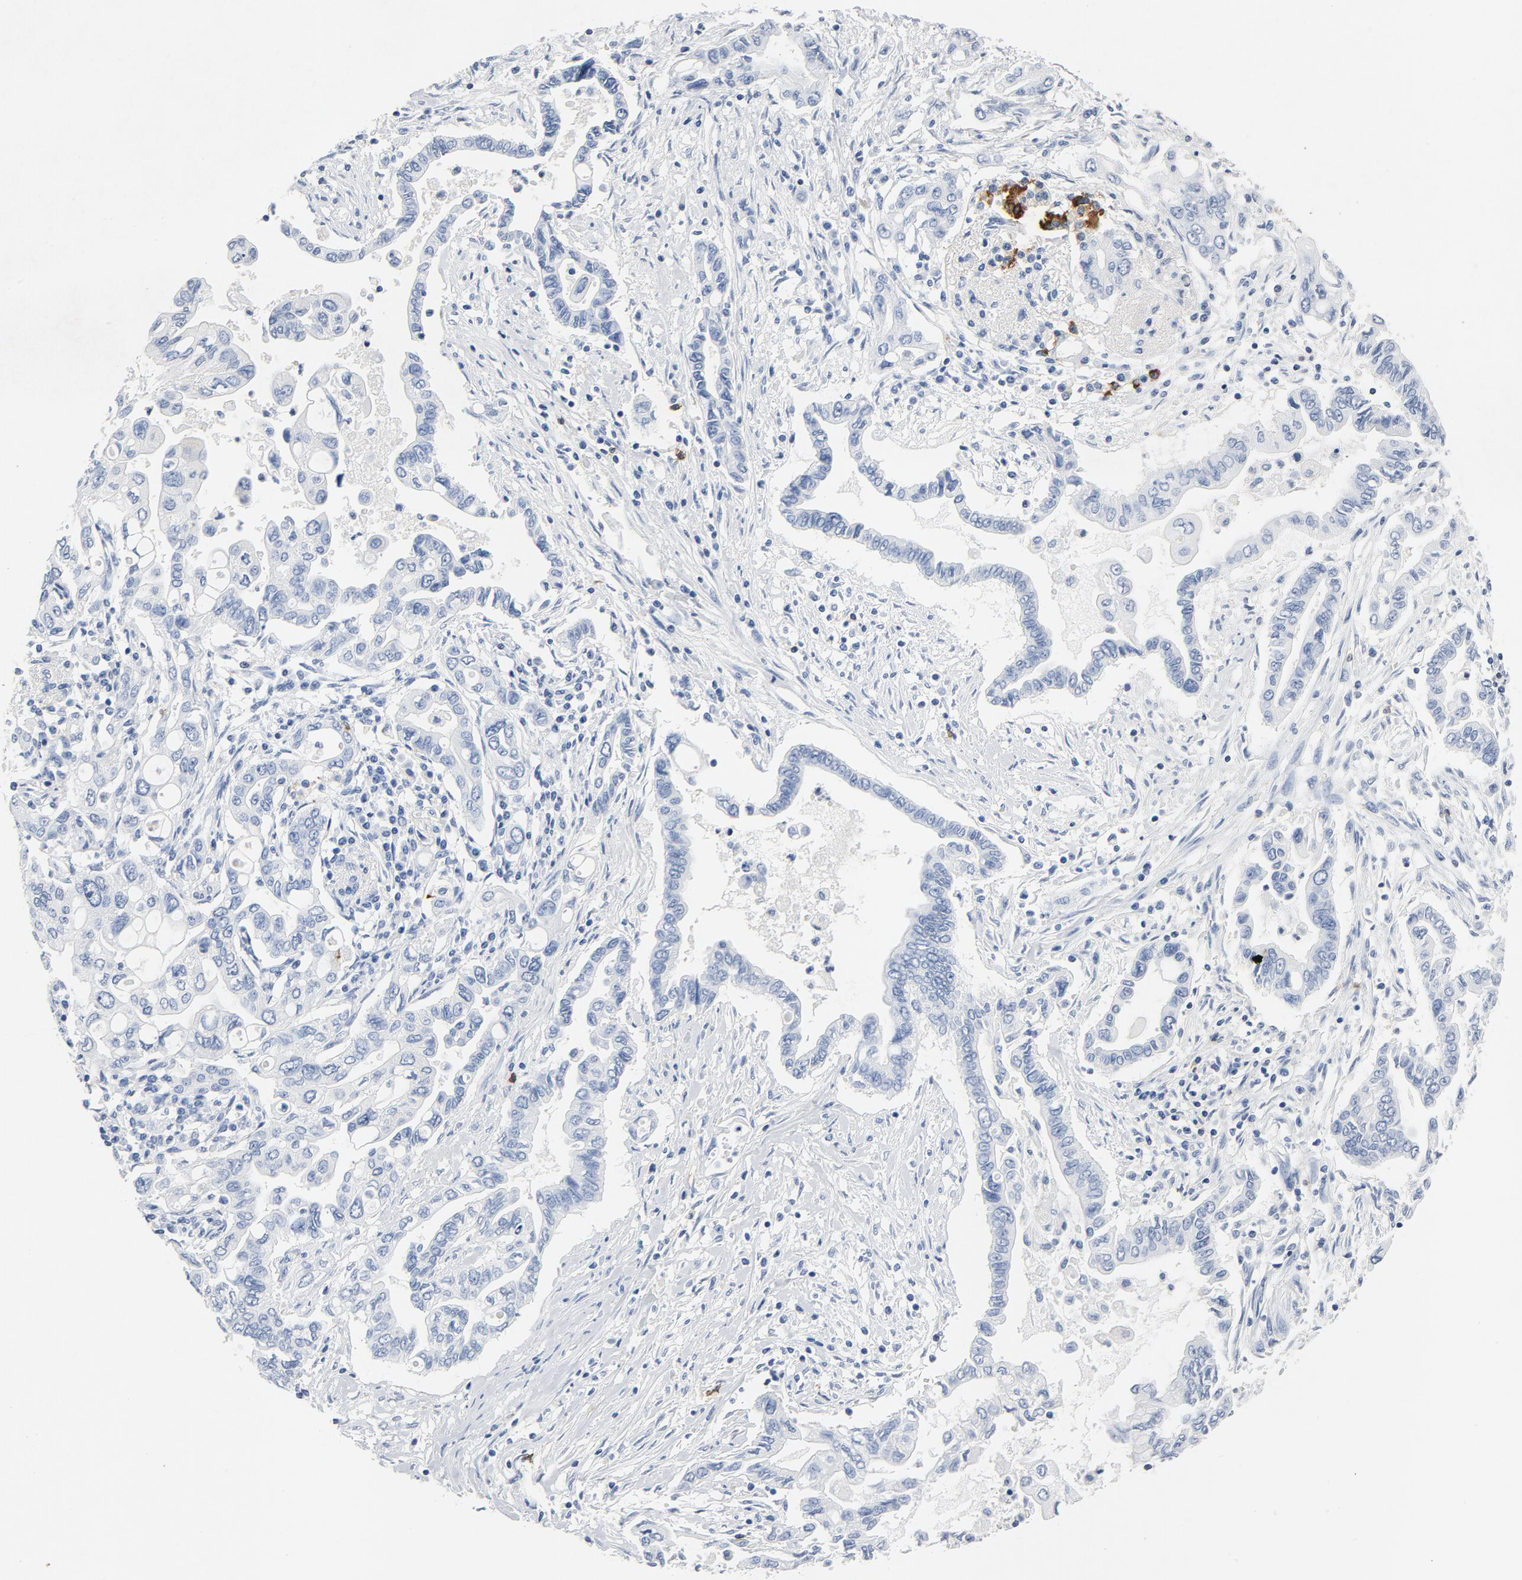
{"staining": {"intensity": "negative", "quantity": "none", "location": "none"}, "tissue": "pancreatic cancer", "cell_type": "Tumor cells", "image_type": "cancer", "snomed": [{"axis": "morphology", "description": "Adenocarcinoma, NOS"}, {"axis": "topography", "description": "Pancreas"}], "caption": "DAB (3,3'-diaminobenzidine) immunohistochemical staining of human adenocarcinoma (pancreatic) reveals no significant expression in tumor cells.", "gene": "PTPRB", "patient": {"sex": "female", "age": 57}}